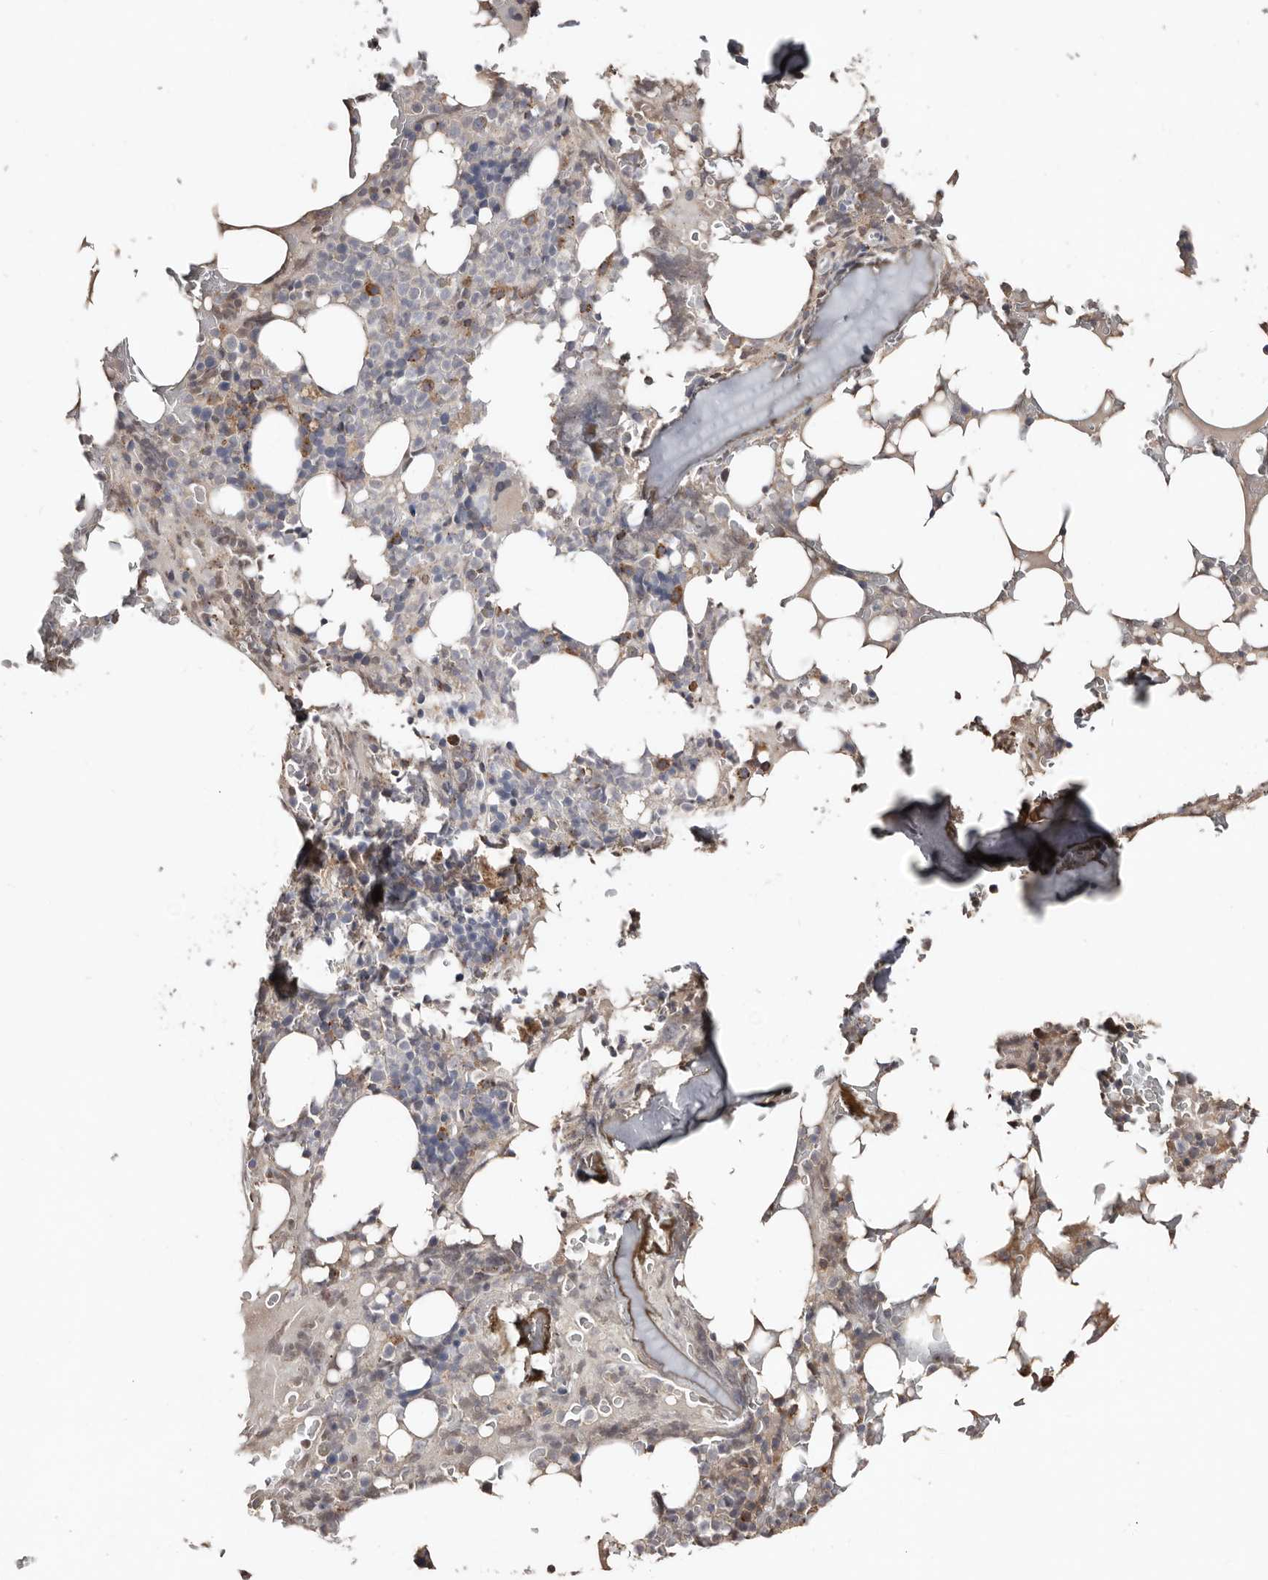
{"staining": {"intensity": "moderate", "quantity": "<25%", "location": "cytoplasmic/membranous"}, "tissue": "bone marrow", "cell_type": "Hematopoietic cells", "image_type": "normal", "snomed": [{"axis": "morphology", "description": "Normal tissue, NOS"}, {"axis": "topography", "description": "Bone marrow"}], "caption": "Protein positivity by immunohistochemistry (IHC) exhibits moderate cytoplasmic/membranous staining in about <25% of hematopoietic cells in benign bone marrow.", "gene": "SLC39A2", "patient": {"sex": "male", "age": 58}}